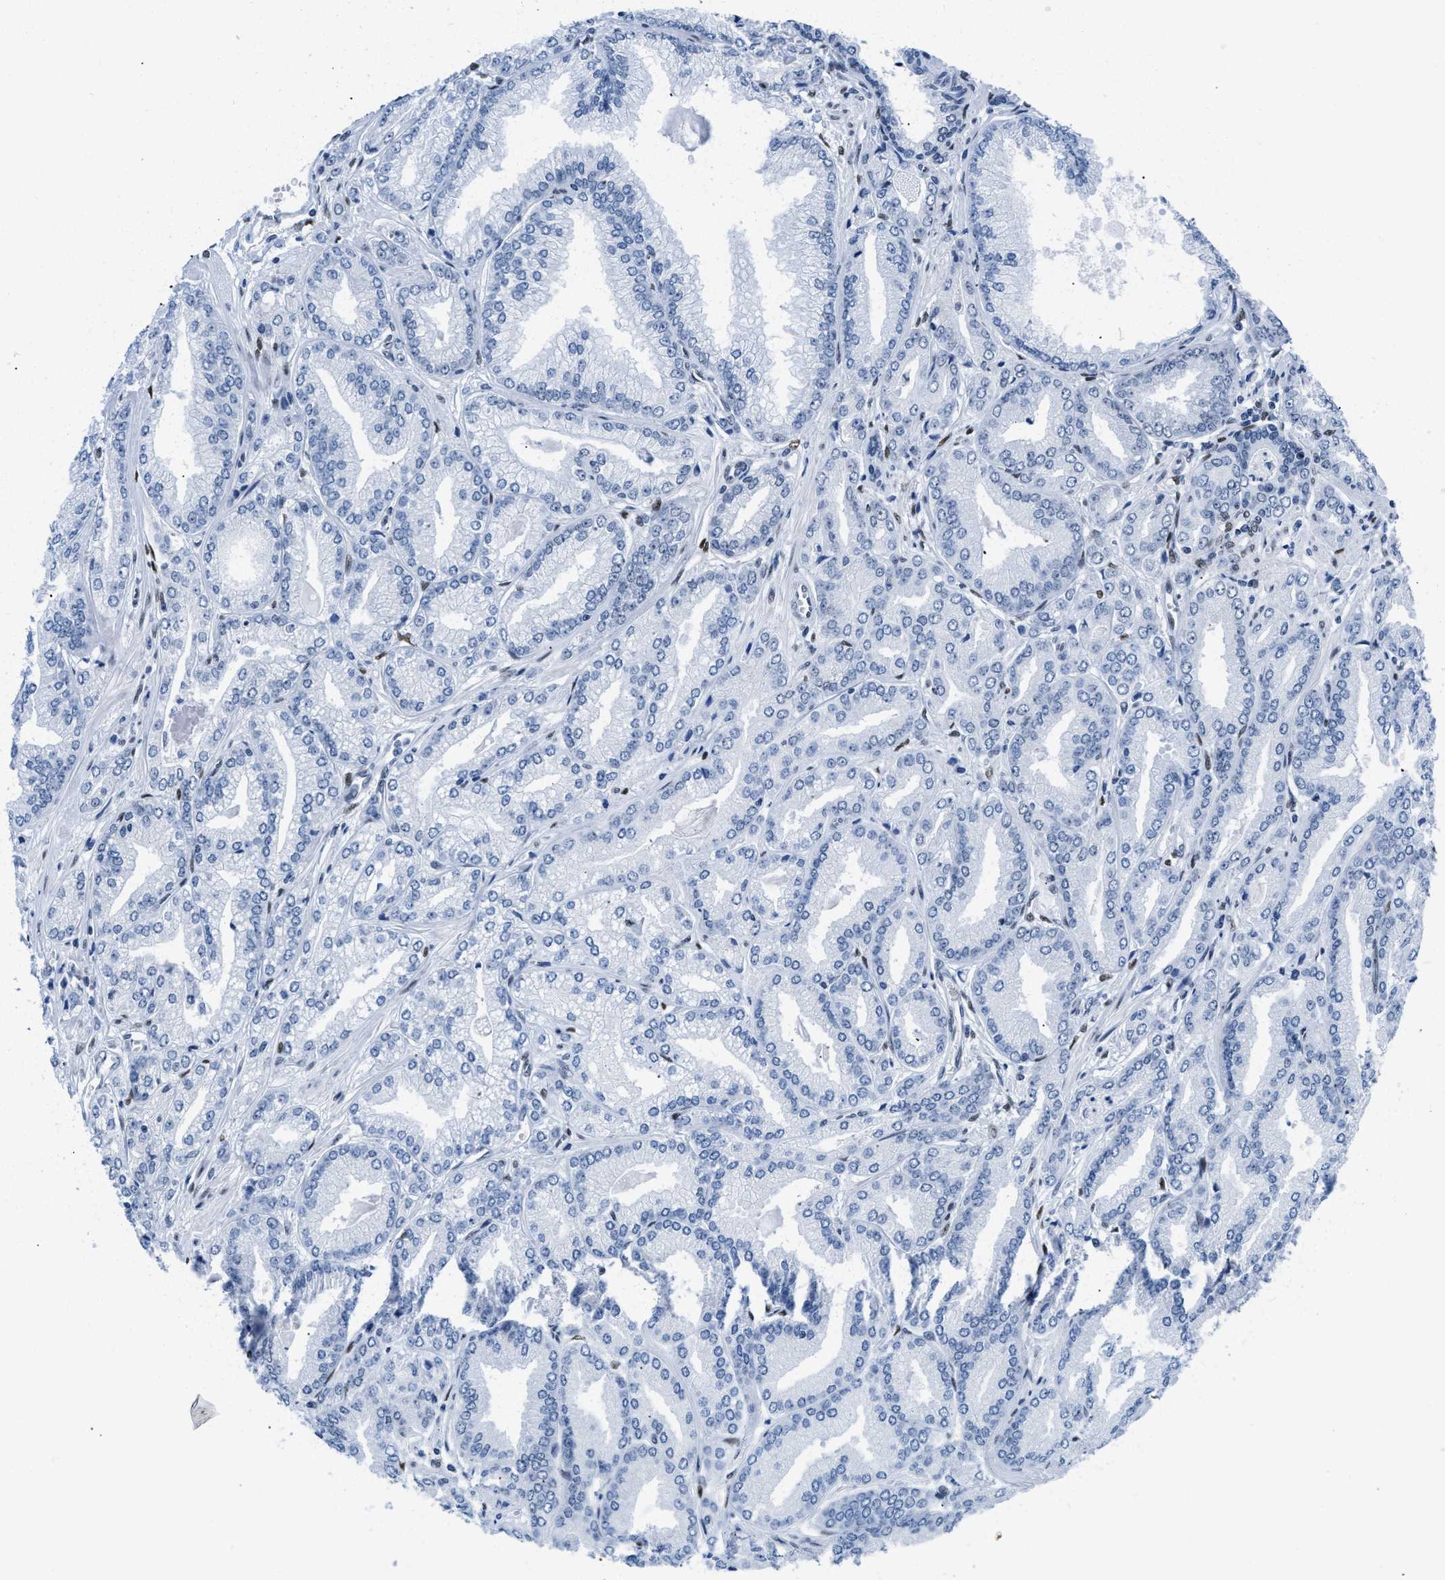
{"staining": {"intensity": "negative", "quantity": "none", "location": "none"}, "tissue": "prostate cancer", "cell_type": "Tumor cells", "image_type": "cancer", "snomed": [{"axis": "morphology", "description": "Adenocarcinoma, Low grade"}, {"axis": "topography", "description": "Prostate"}], "caption": "Immunohistochemistry histopathology image of human prostate cancer (adenocarcinoma (low-grade)) stained for a protein (brown), which shows no staining in tumor cells.", "gene": "CTBP1", "patient": {"sex": "male", "age": 52}}